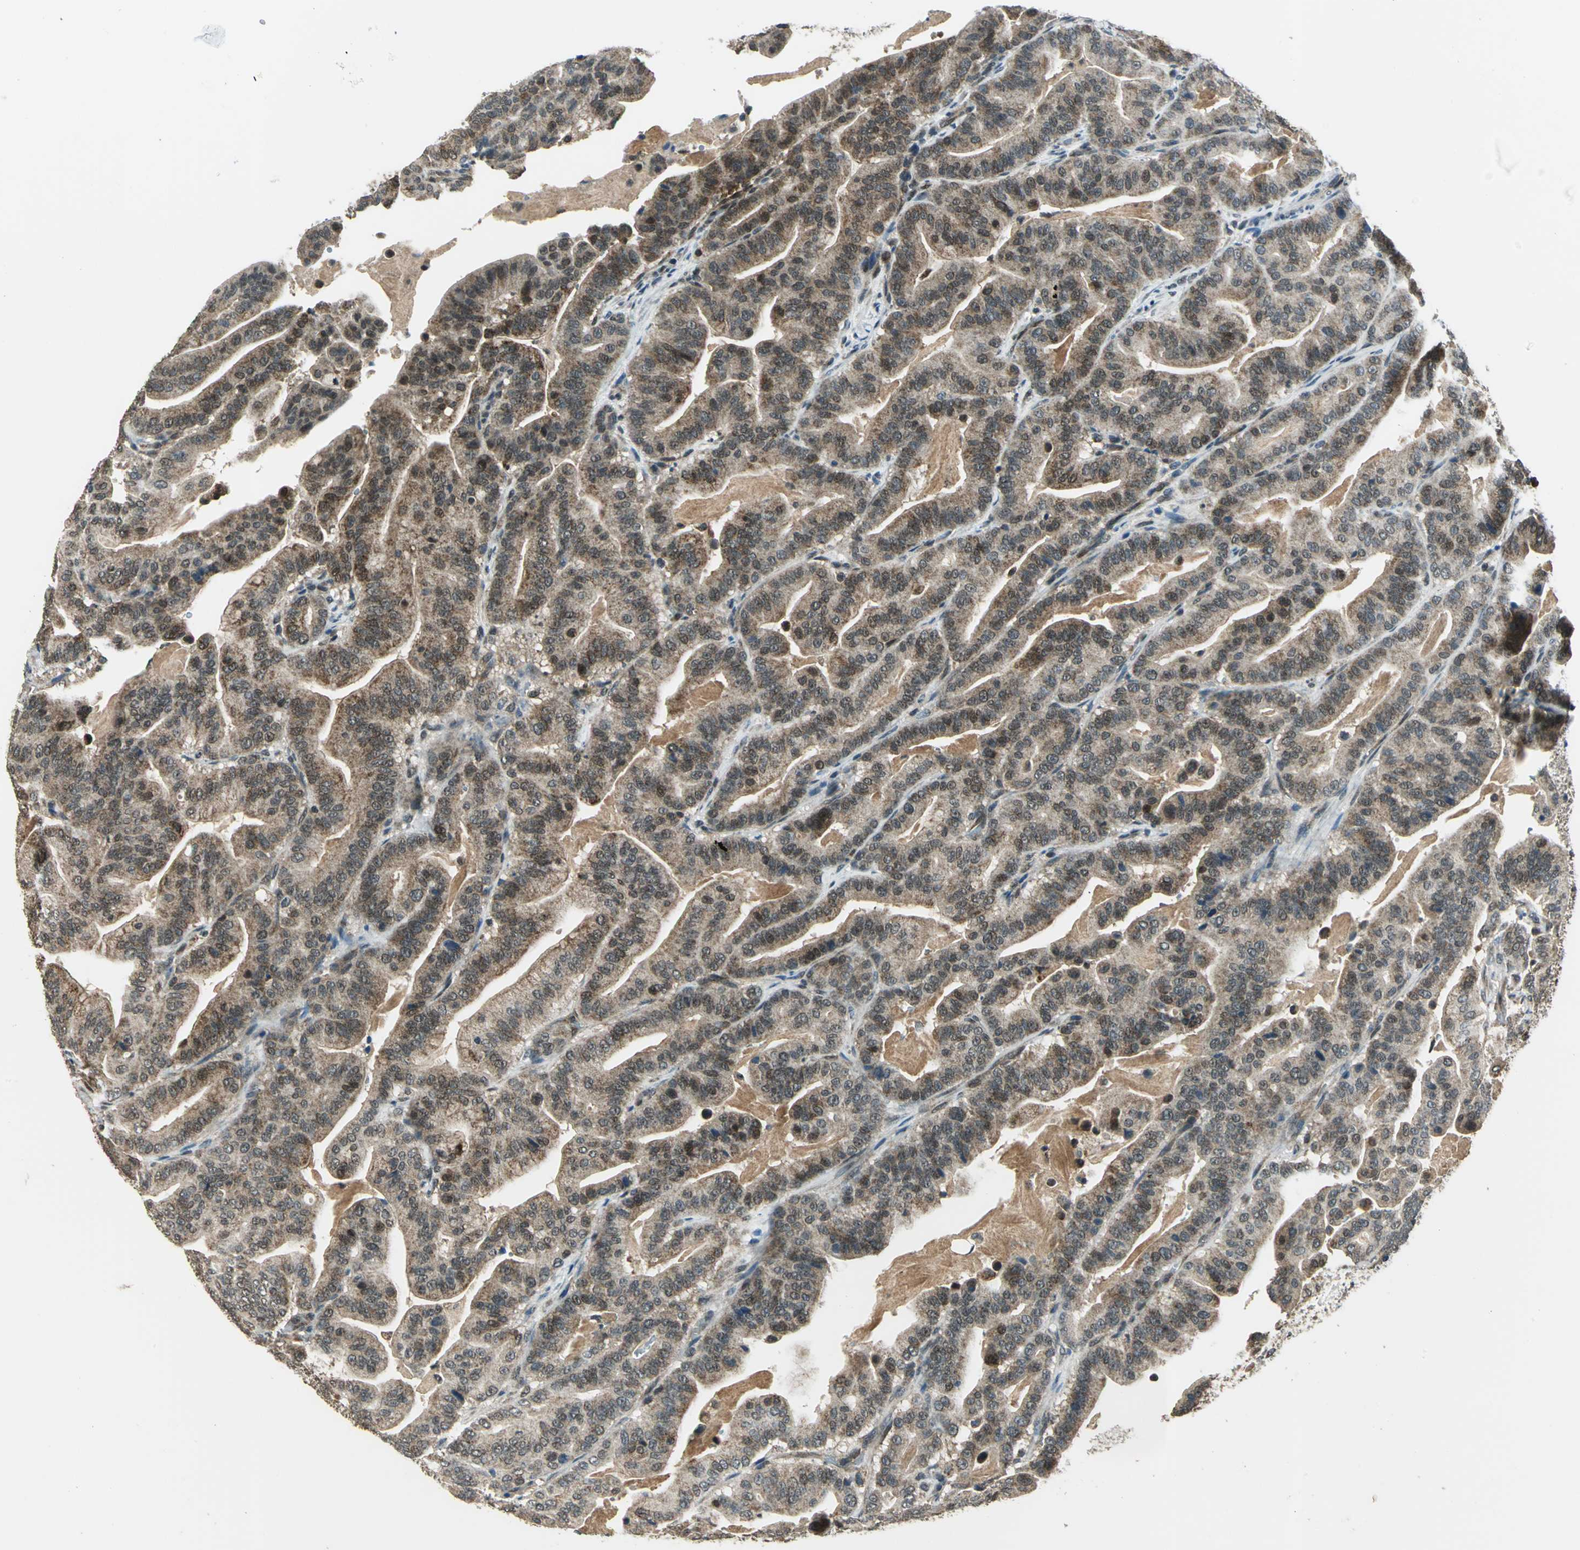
{"staining": {"intensity": "moderate", "quantity": ">75%", "location": "cytoplasmic/membranous,nuclear"}, "tissue": "pancreatic cancer", "cell_type": "Tumor cells", "image_type": "cancer", "snomed": [{"axis": "morphology", "description": "Adenocarcinoma, NOS"}, {"axis": "topography", "description": "Pancreas"}], "caption": "Immunohistochemistry histopathology image of human pancreatic adenocarcinoma stained for a protein (brown), which displays medium levels of moderate cytoplasmic/membranous and nuclear staining in approximately >75% of tumor cells.", "gene": "NUDT2", "patient": {"sex": "male", "age": 63}}